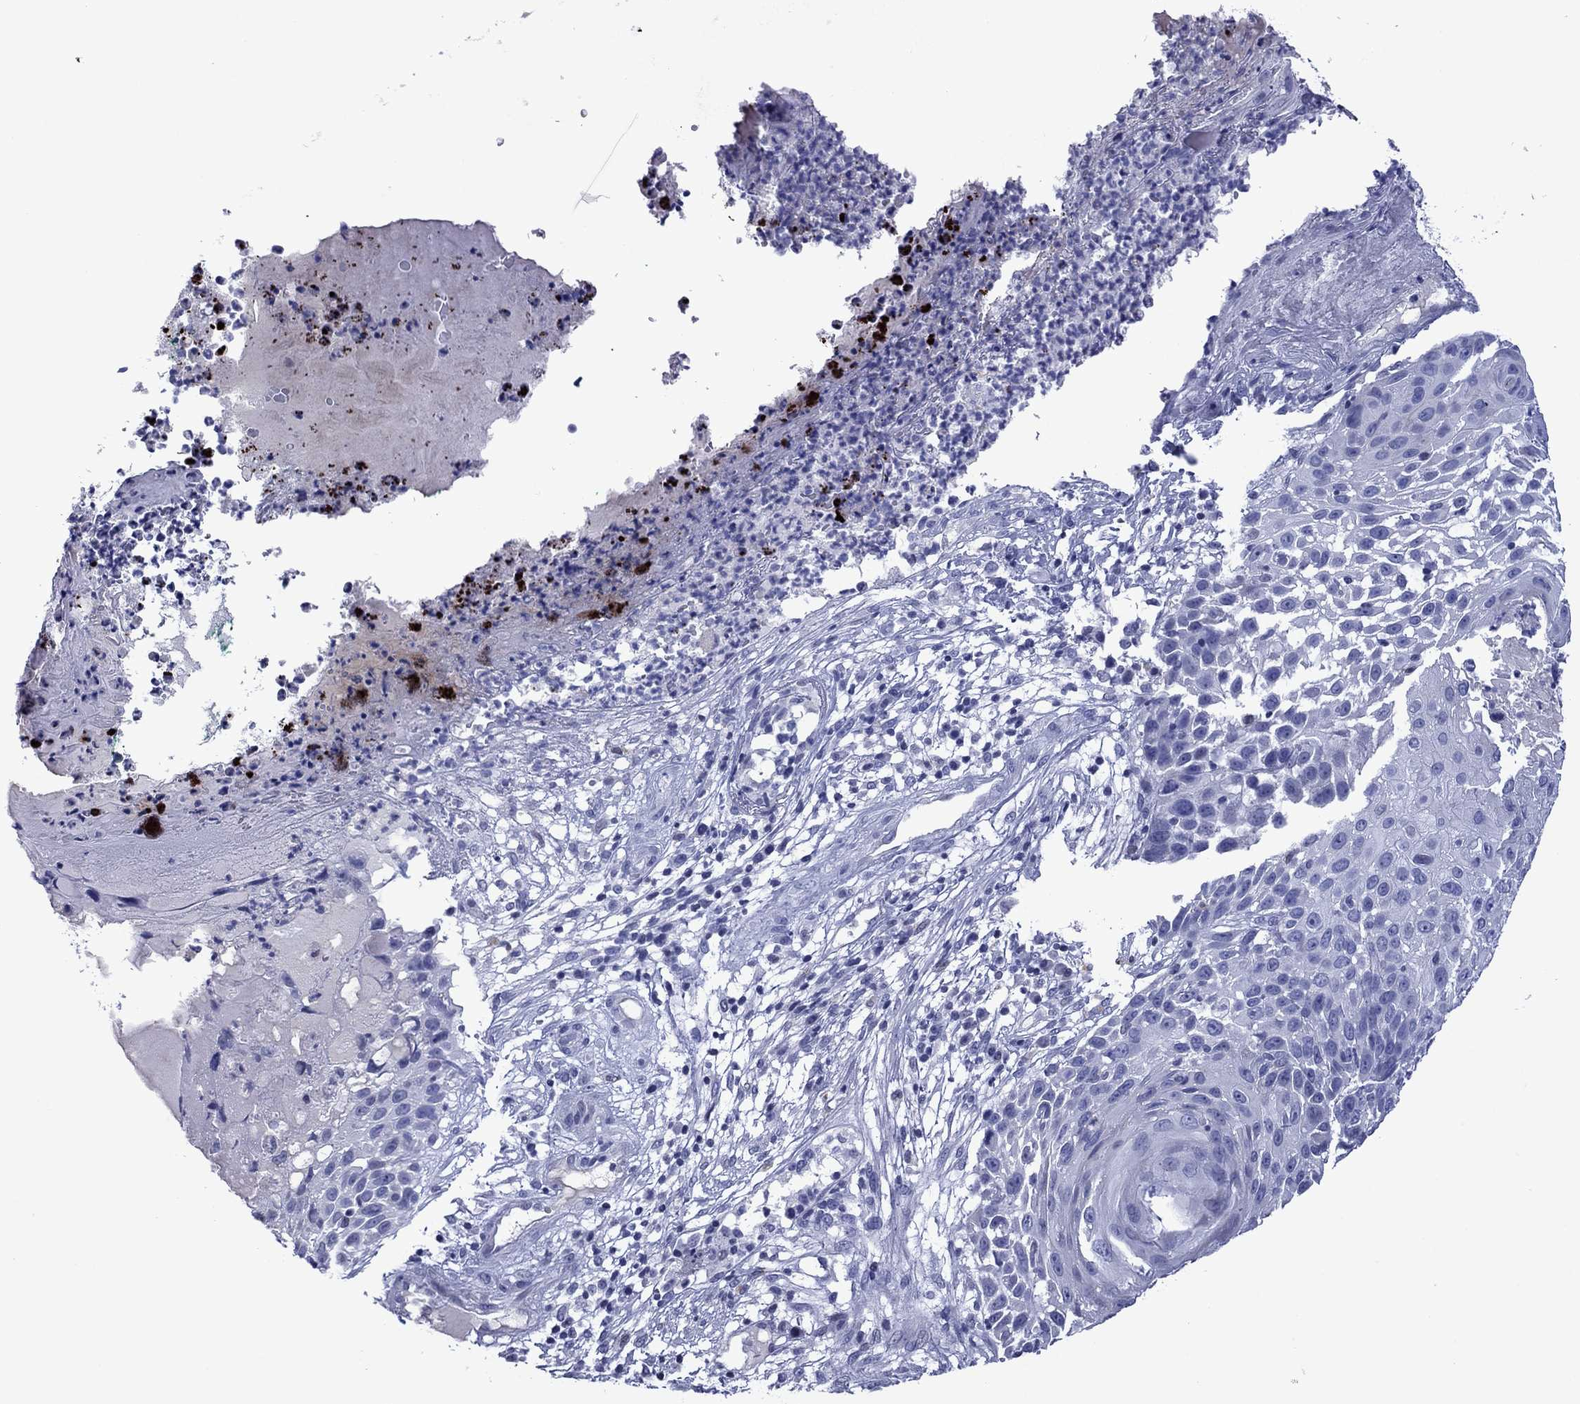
{"staining": {"intensity": "negative", "quantity": "none", "location": "none"}, "tissue": "skin cancer", "cell_type": "Tumor cells", "image_type": "cancer", "snomed": [{"axis": "morphology", "description": "Squamous cell carcinoma, NOS"}, {"axis": "topography", "description": "Skin"}], "caption": "Squamous cell carcinoma (skin) was stained to show a protein in brown. There is no significant staining in tumor cells.", "gene": "PIWIL1", "patient": {"sex": "male", "age": 92}}